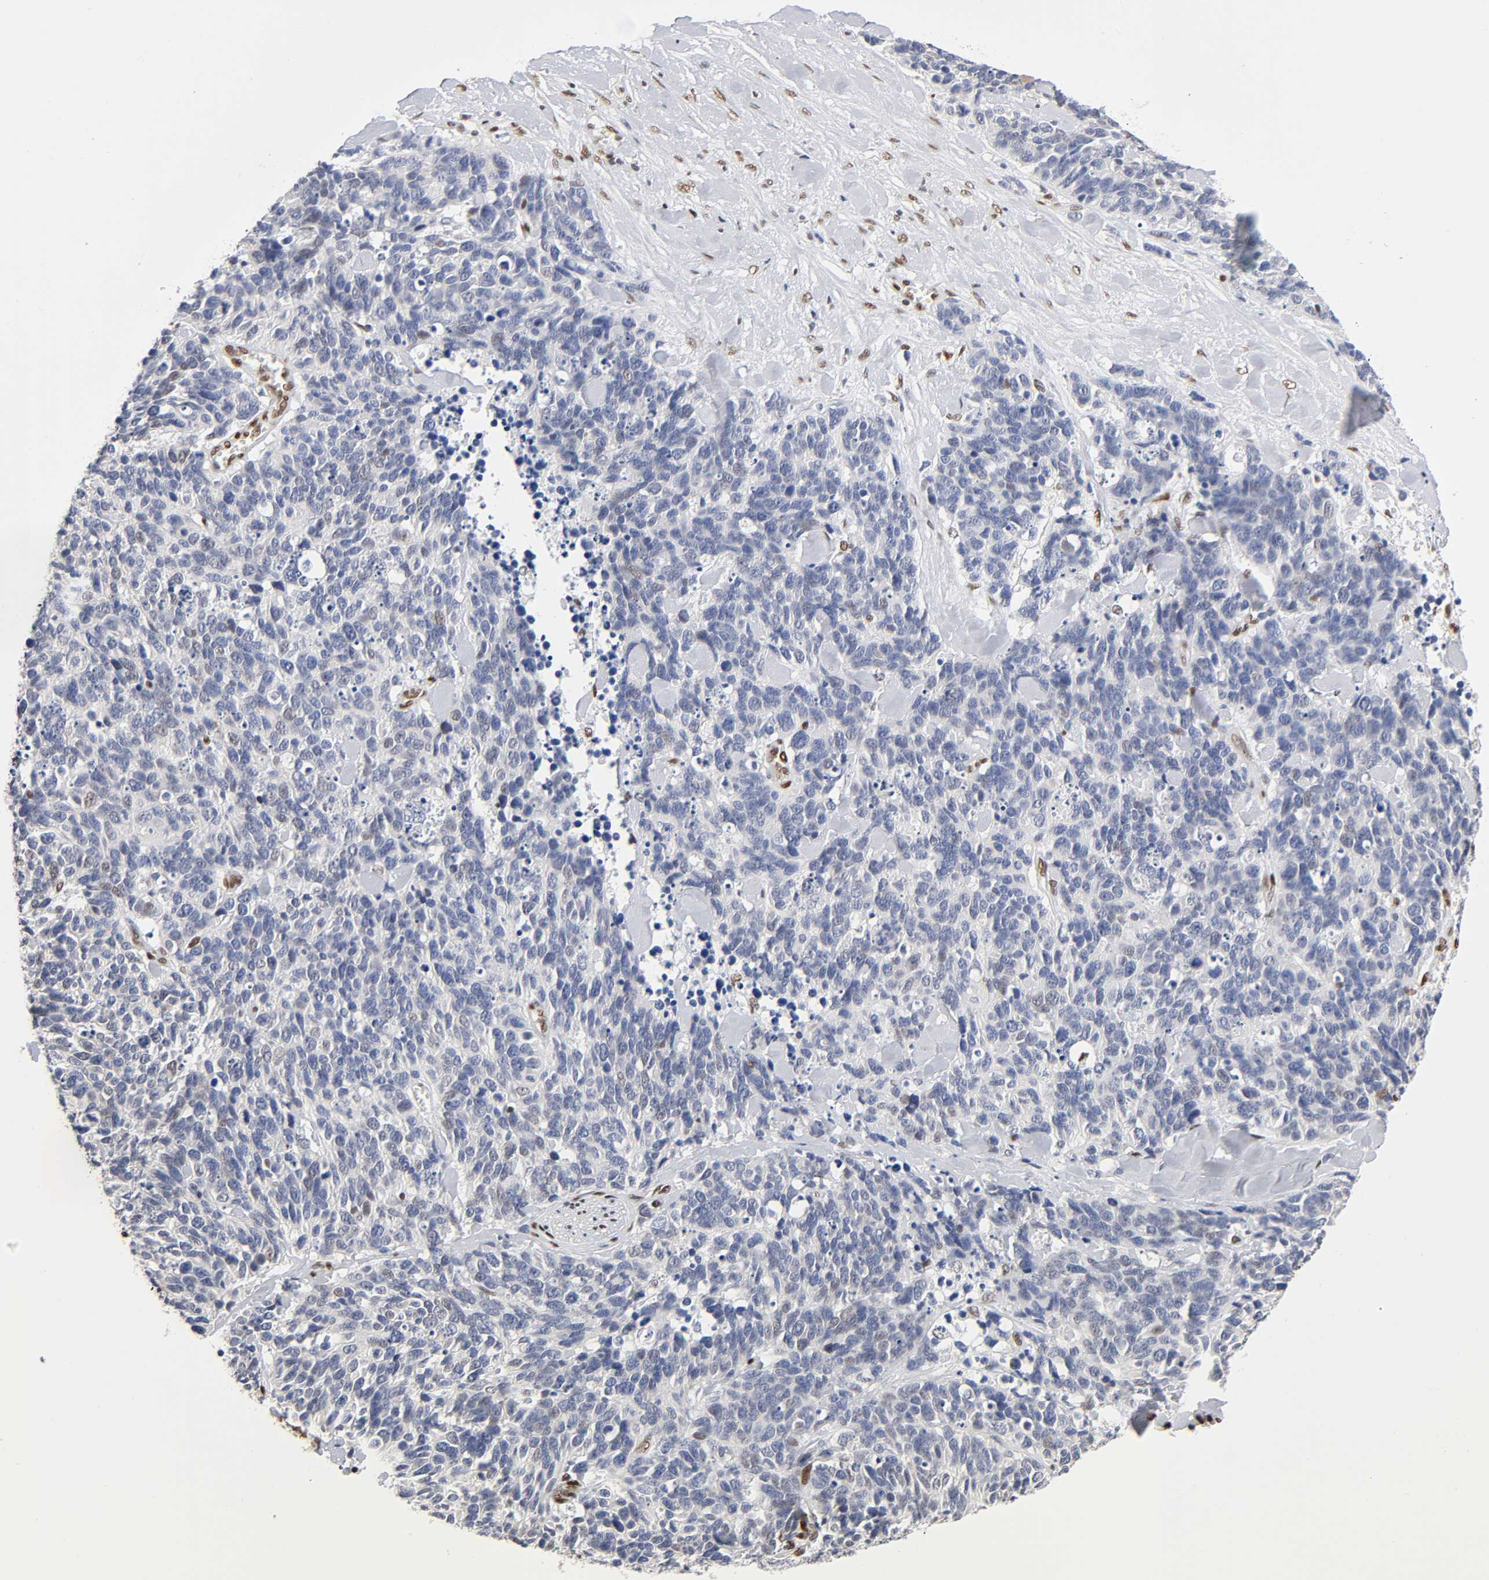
{"staining": {"intensity": "negative", "quantity": "none", "location": "none"}, "tissue": "lung cancer", "cell_type": "Tumor cells", "image_type": "cancer", "snomed": [{"axis": "morphology", "description": "Neoplasm, malignant, NOS"}, {"axis": "topography", "description": "Lung"}], "caption": "Tumor cells are negative for protein expression in human lung cancer (malignant neoplasm).", "gene": "NR3C1", "patient": {"sex": "female", "age": 58}}